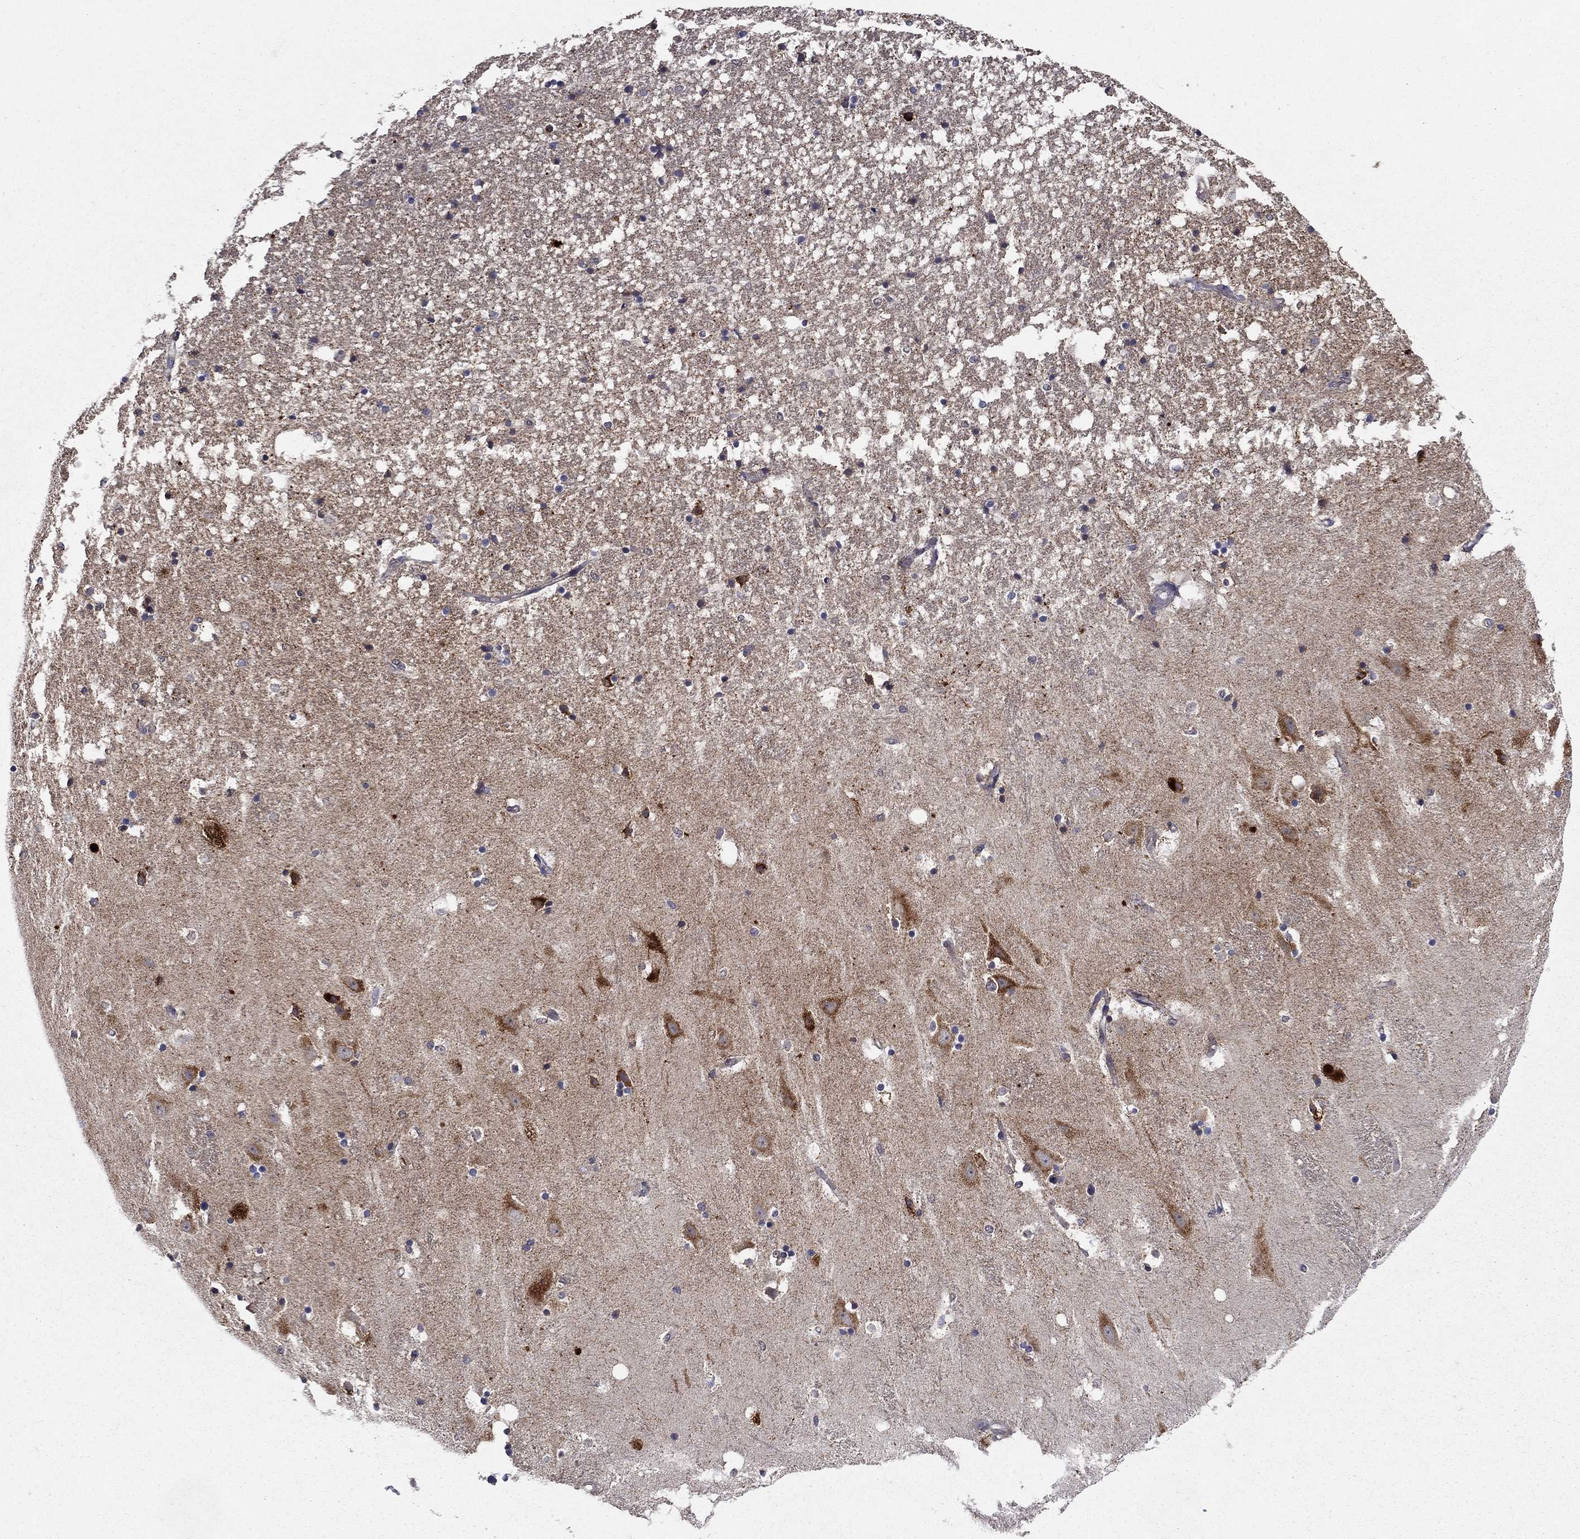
{"staining": {"intensity": "negative", "quantity": "none", "location": "none"}, "tissue": "hippocampus", "cell_type": "Glial cells", "image_type": "normal", "snomed": [{"axis": "morphology", "description": "Normal tissue, NOS"}, {"axis": "topography", "description": "Hippocampus"}], "caption": "Glial cells show no significant protein staining in benign hippocampus.", "gene": "SLC2A13", "patient": {"sex": "male", "age": 49}}